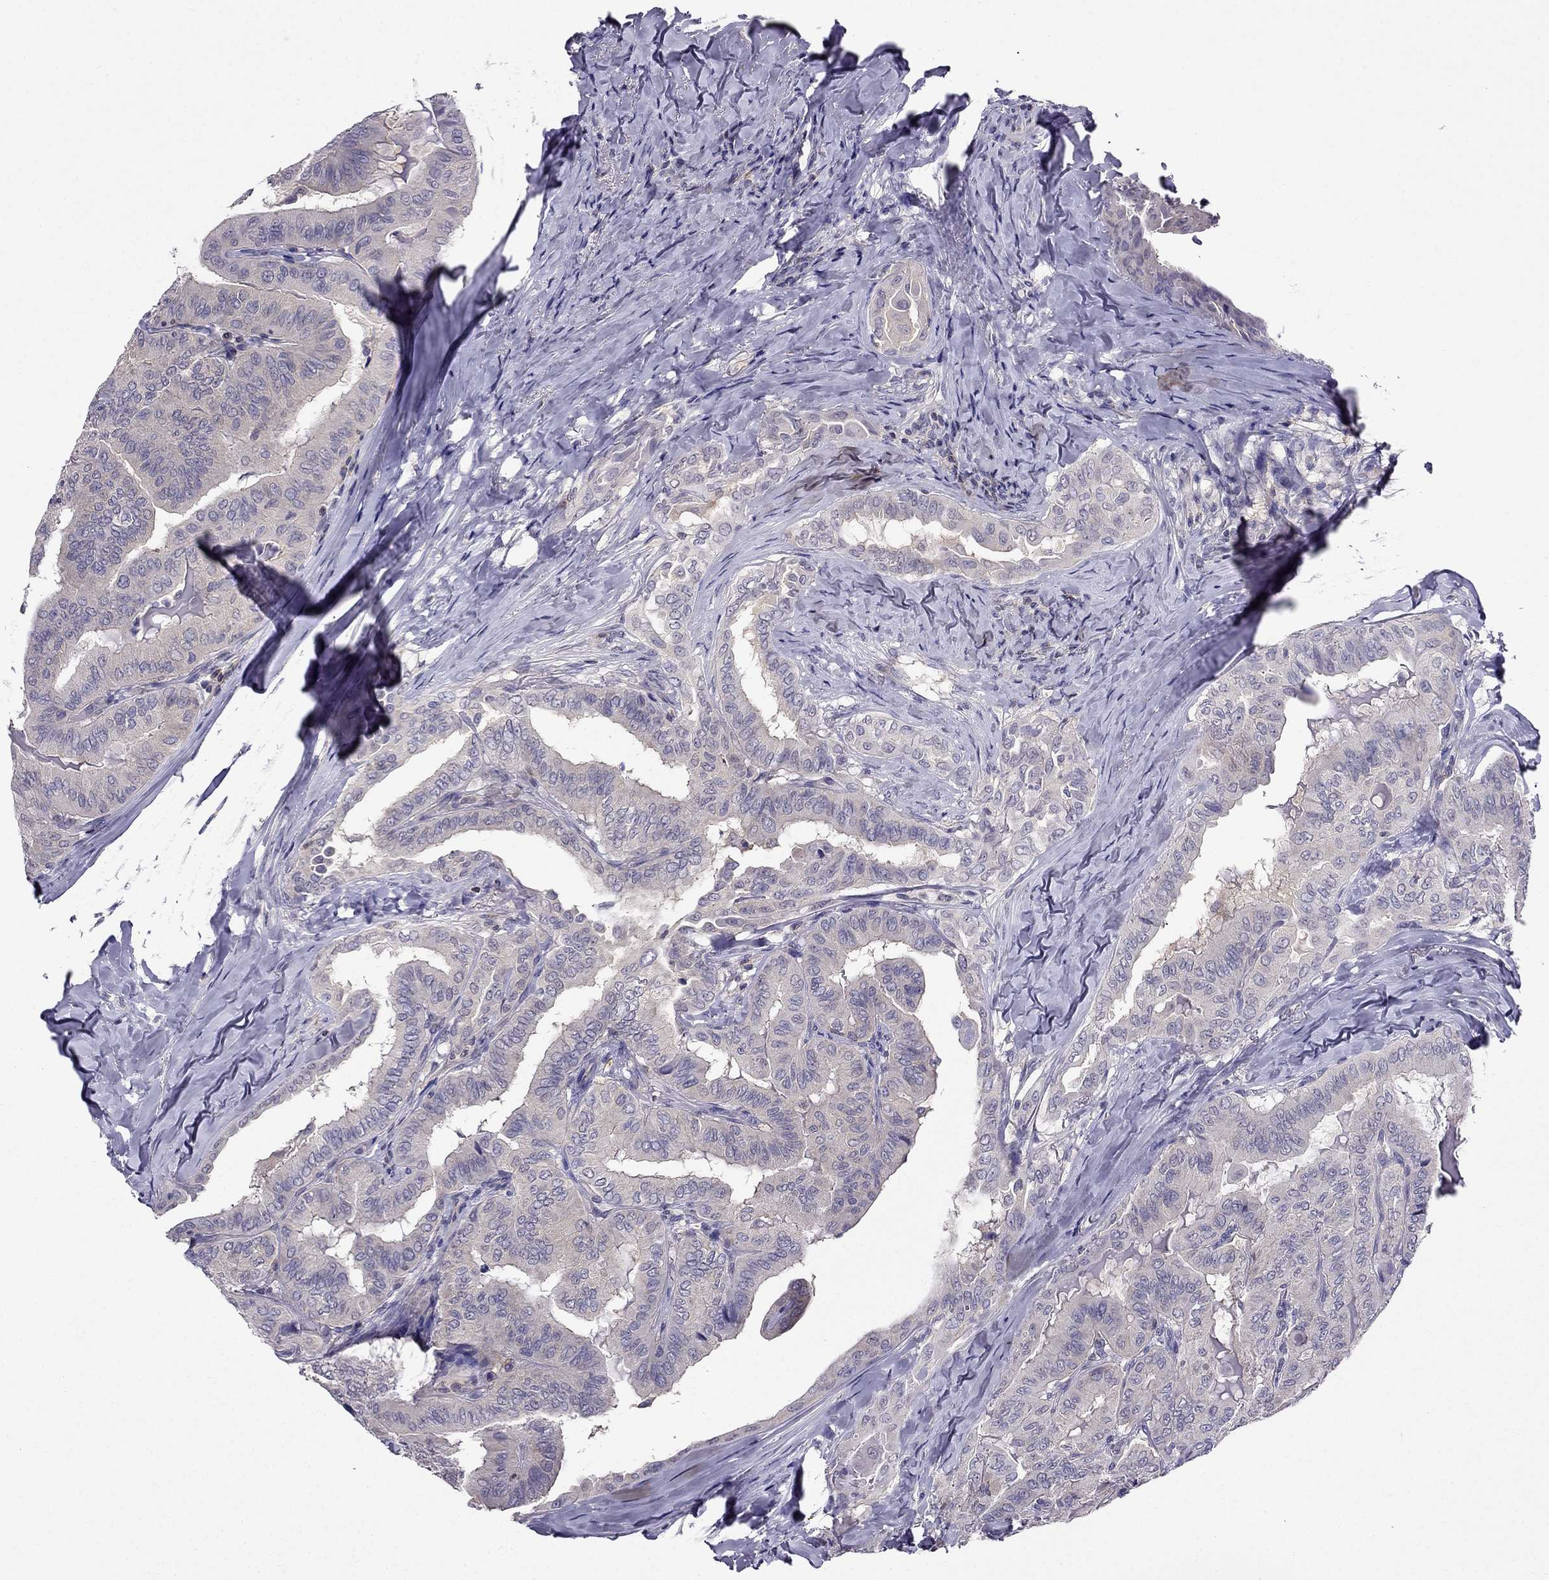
{"staining": {"intensity": "negative", "quantity": "none", "location": "none"}, "tissue": "thyroid cancer", "cell_type": "Tumor cells", "image_type": "cancer", "snomed": [{"axis": "morphology", "description": "Papillary adenocarcinoma, NOS"}, {"axis": "topography", "description": "Thyroid gland"}], "caption": "Immunohistochemistry (IHC) image of papillary adenocarcinoma (thyroid) stained for a protein (brown), which reveals no positivity in tumor cells.", "gene": "AAK1", "patient": {"sex": "female", "age": 68}}